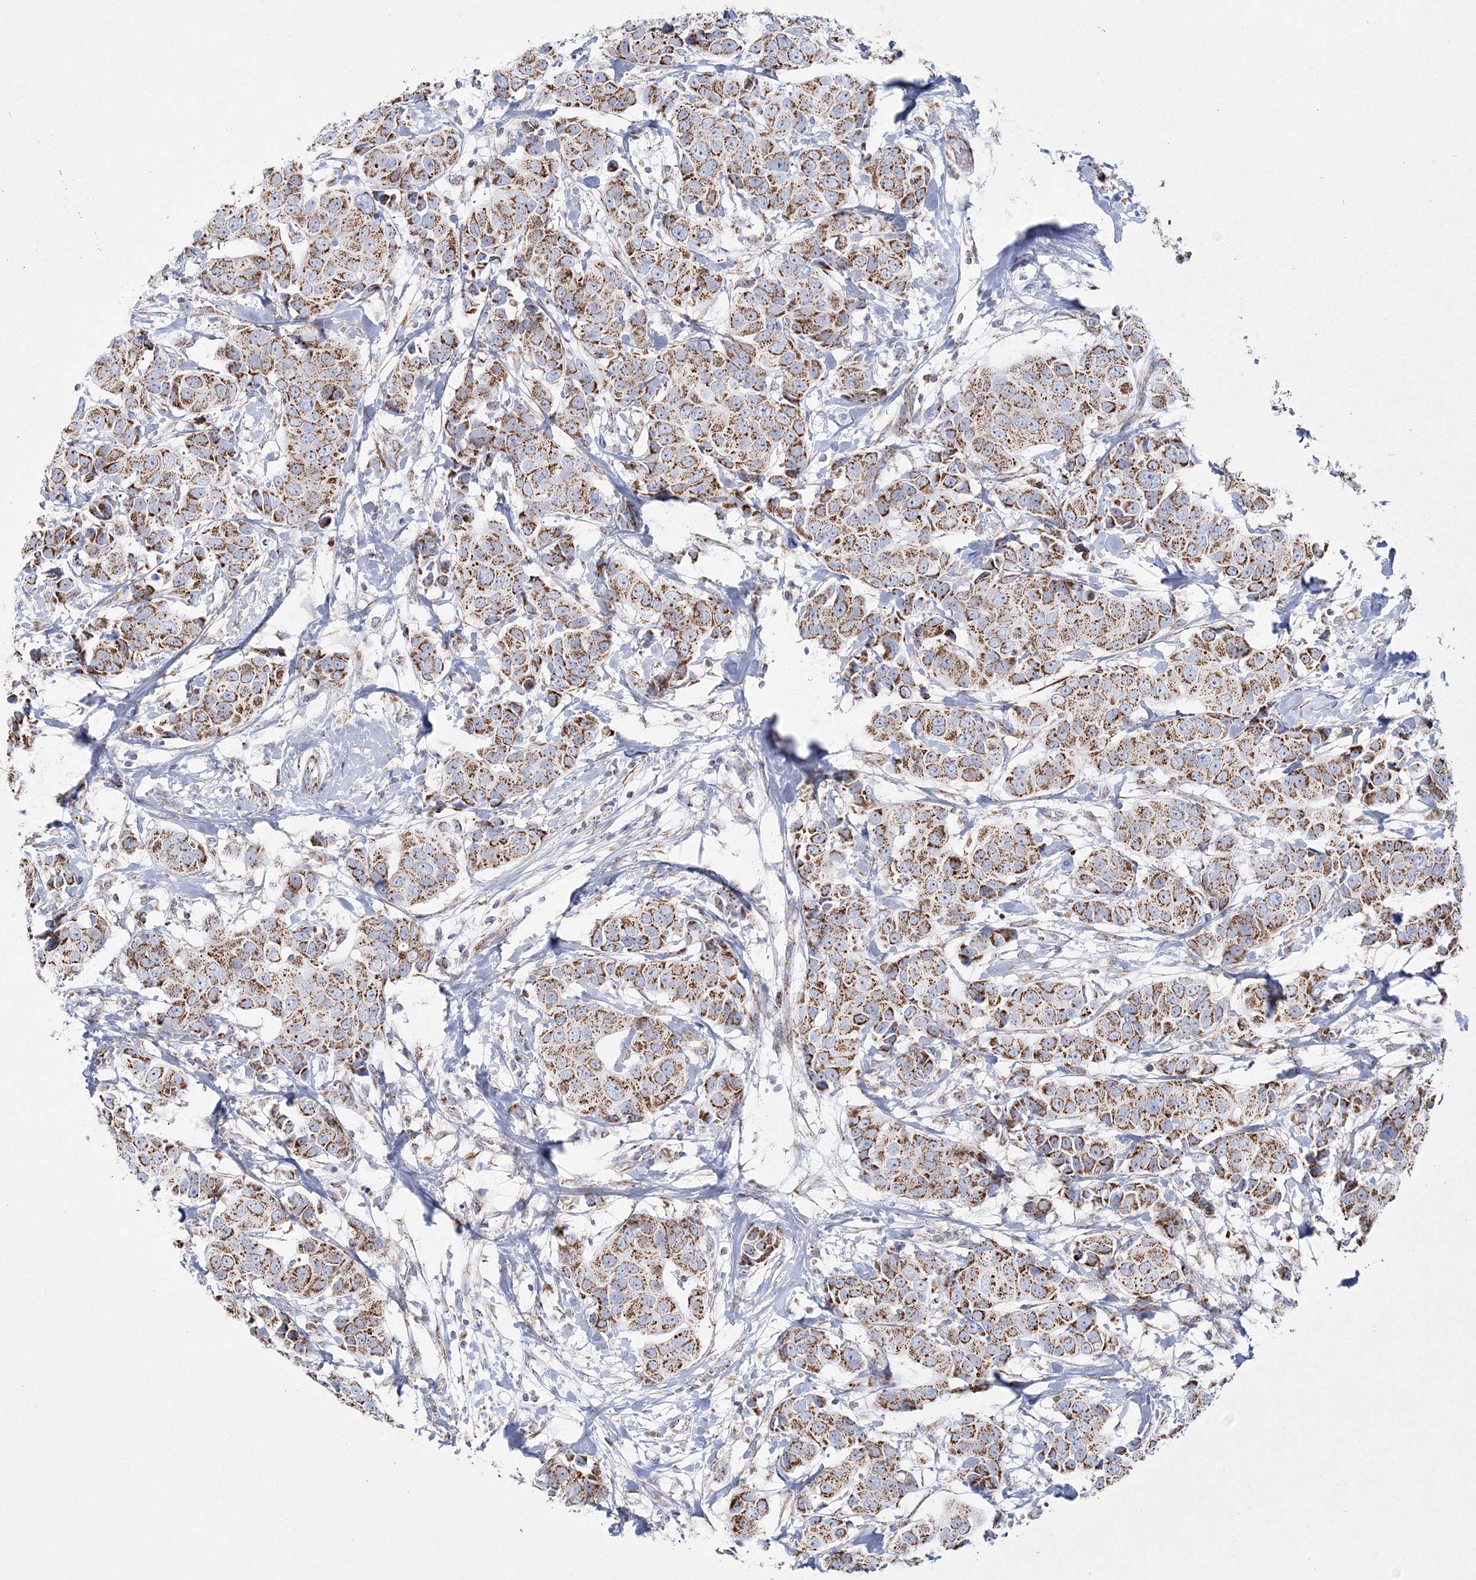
{"staining": {"intensity": "strong", "quantity": ">75%", "location": "cytoplasmic/membranous"}, "tissue": "breast cancer", "cell_type": "Tumor cells", "image_type": "cancer", "snomed": [{"axis": "morphology", "description": "Normal tissue, NOS"}, {"axis": "morphology", "description": "Duct carcinoma"}, {"axis": "topography", "description": "Breast"}], "caption": "Immunohistochemistry (IHC) (DAB) staining of breast cancer demonstrates strong cytoplasmic/membranous protein staining in about >75% of tumor cells. Ihc stains the protein in brown and the nuclei are stained blue.", "gene": "HIBCH", "patient": {"sex": "female", "age": 39}}